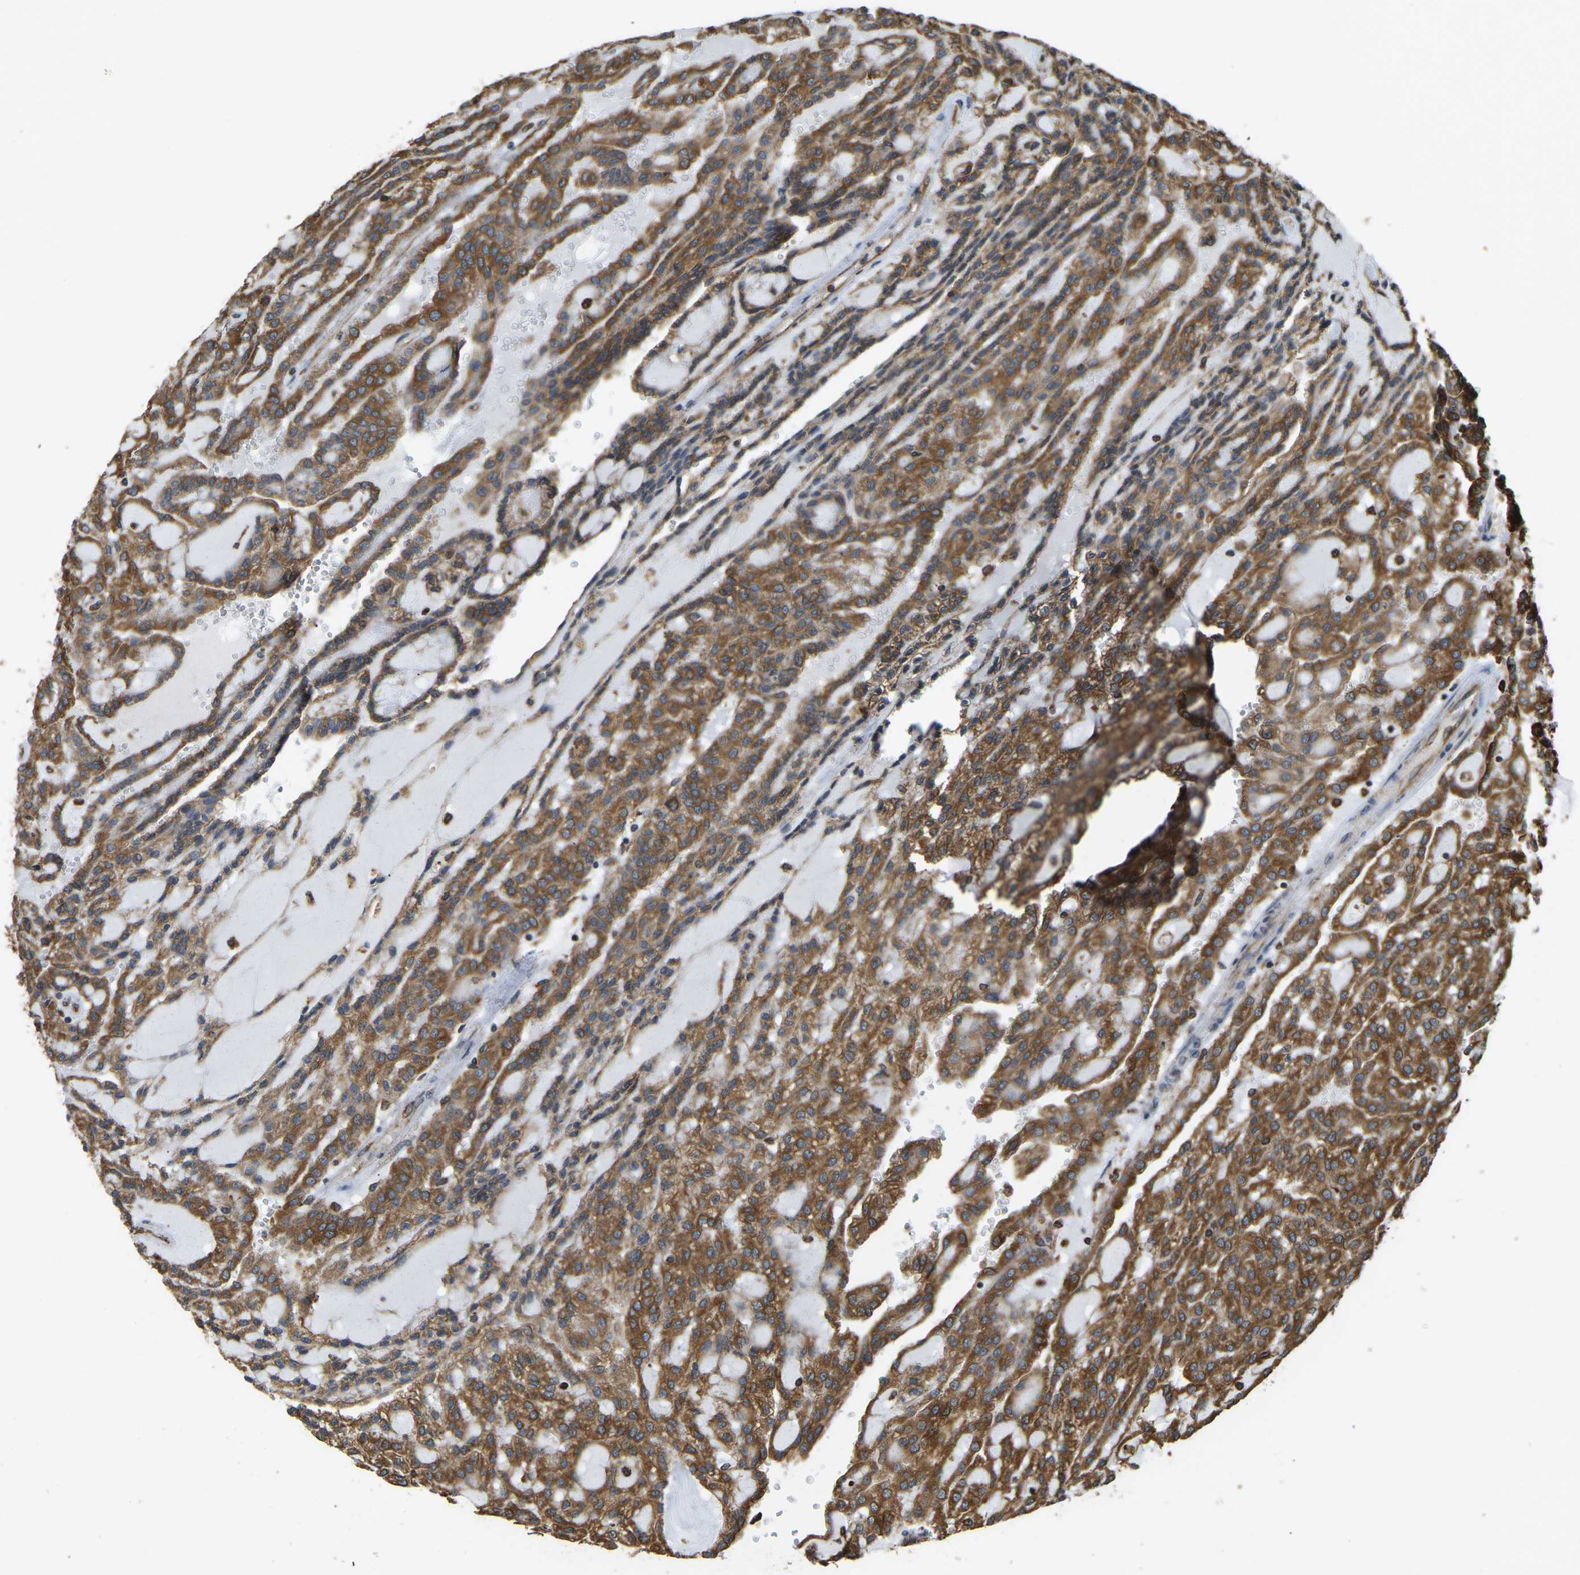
{"staining": {"intensity": "strong", "quantity": ">75%", "location": "cytoplasmic/membranous"}, "tissue": "renal cancer", "cell_type": "Tumor cells", "image_type": "cancer", "snomed": [{"axis": "morphology", "description": "Adenocarcinoma, NOS"}, {"axis": "topography", "description": "Kidney"}], "caption": "There is high levels of strong cytoplasmic/membranous positivity in tumor cells of renal cancer, as demonstrated by immunohistochemical staining (brown color).", "gene": "RNF115", "patient": {"sex": "male", "age": 63}}